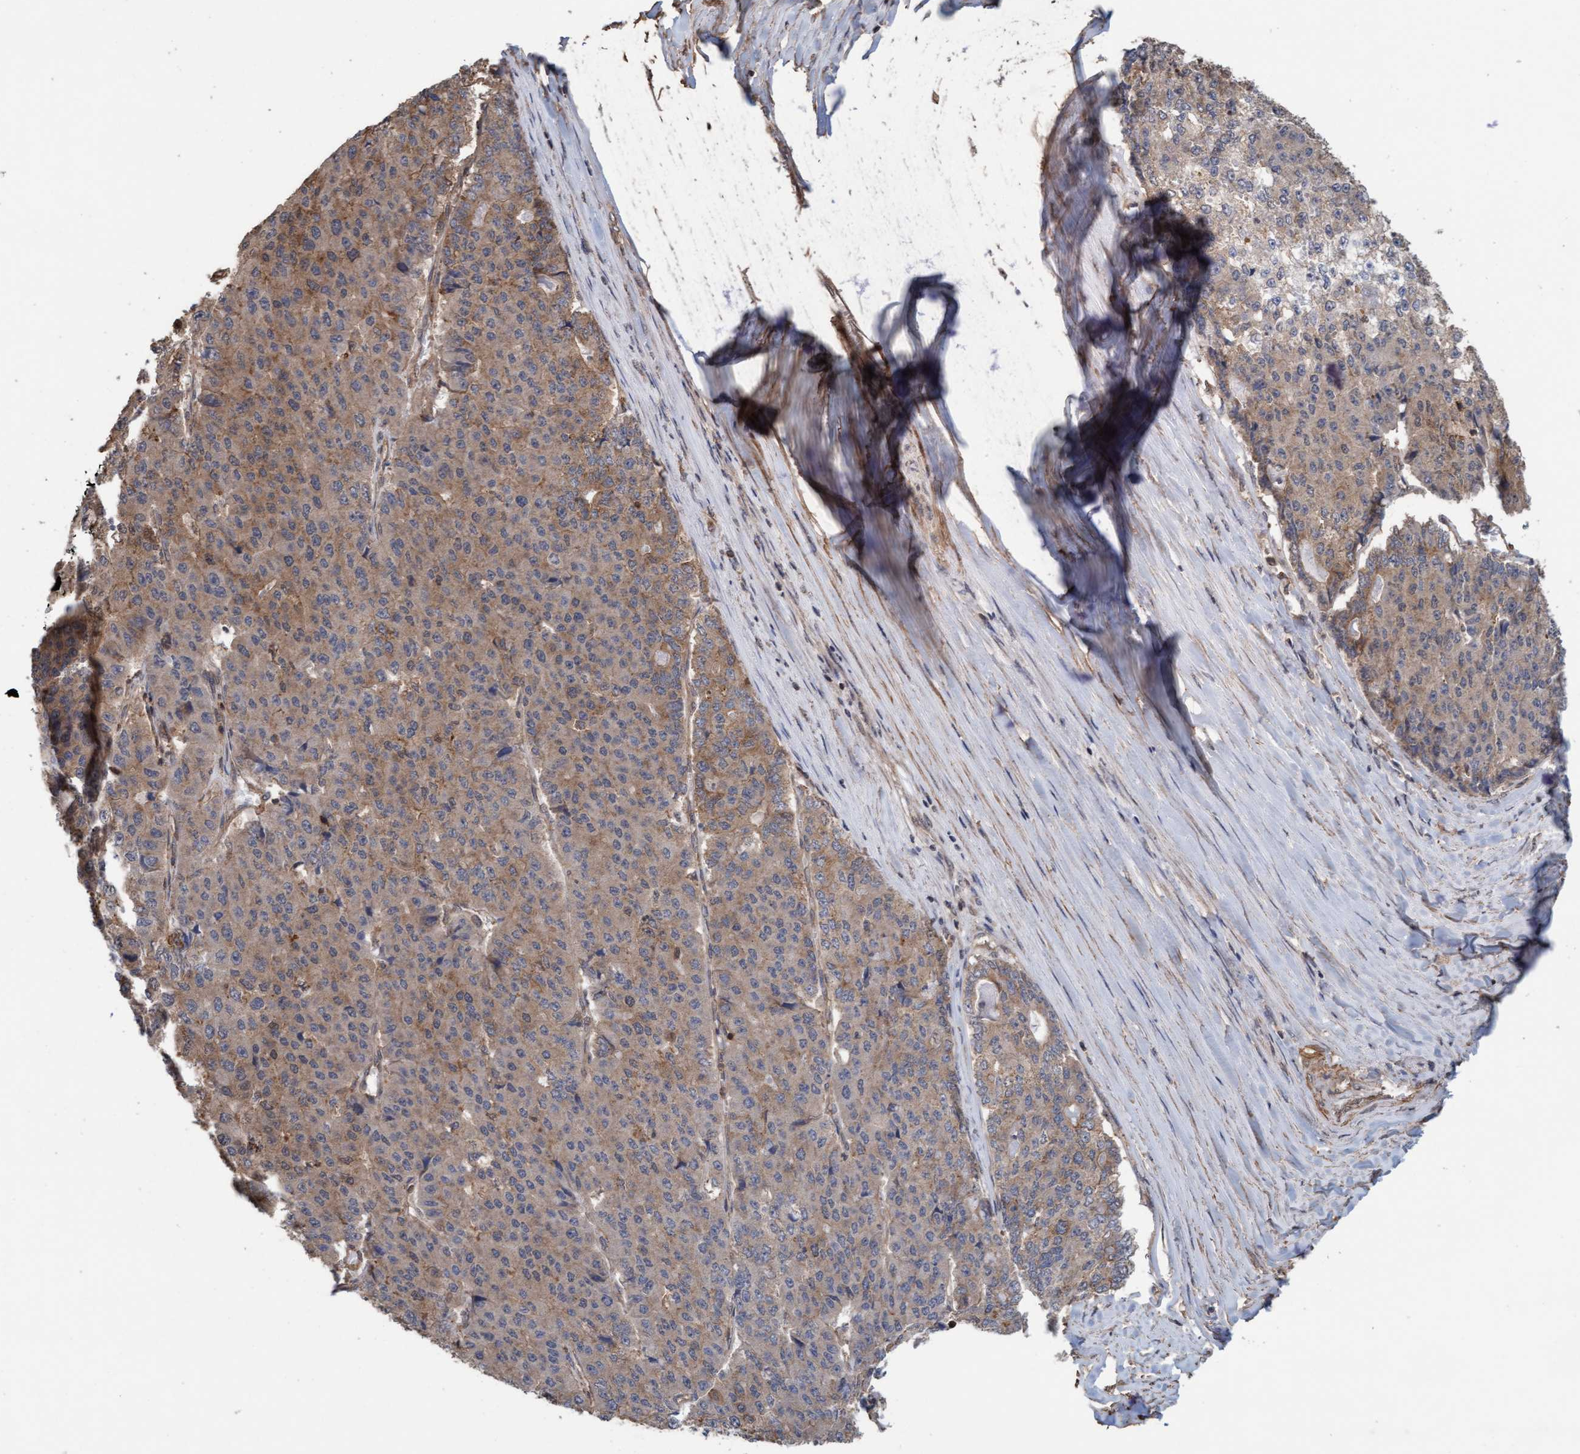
{"staining": {"intensity": "weak", "quantity": ">75%", "location": "cytoplasmic/membranous"}, "tissue": "pancreatic cancer", "cell_type": "Tumor cells", "image_type": "cancer", "snomed": [{"axis": "morphology", "description": "Adenocarcinoma, NOS"}, {"axis": "topography", "description": "Pancreas"}], "caption": "Brown immunohistochemical staining in human pancreatic cancer (adenocarcinoma) reveals weak cytoplasmic/membranous staining in approximately >75% of tumor cells.", "gene": "FXR2", "patient": {"sex": "male", "age": 50}}